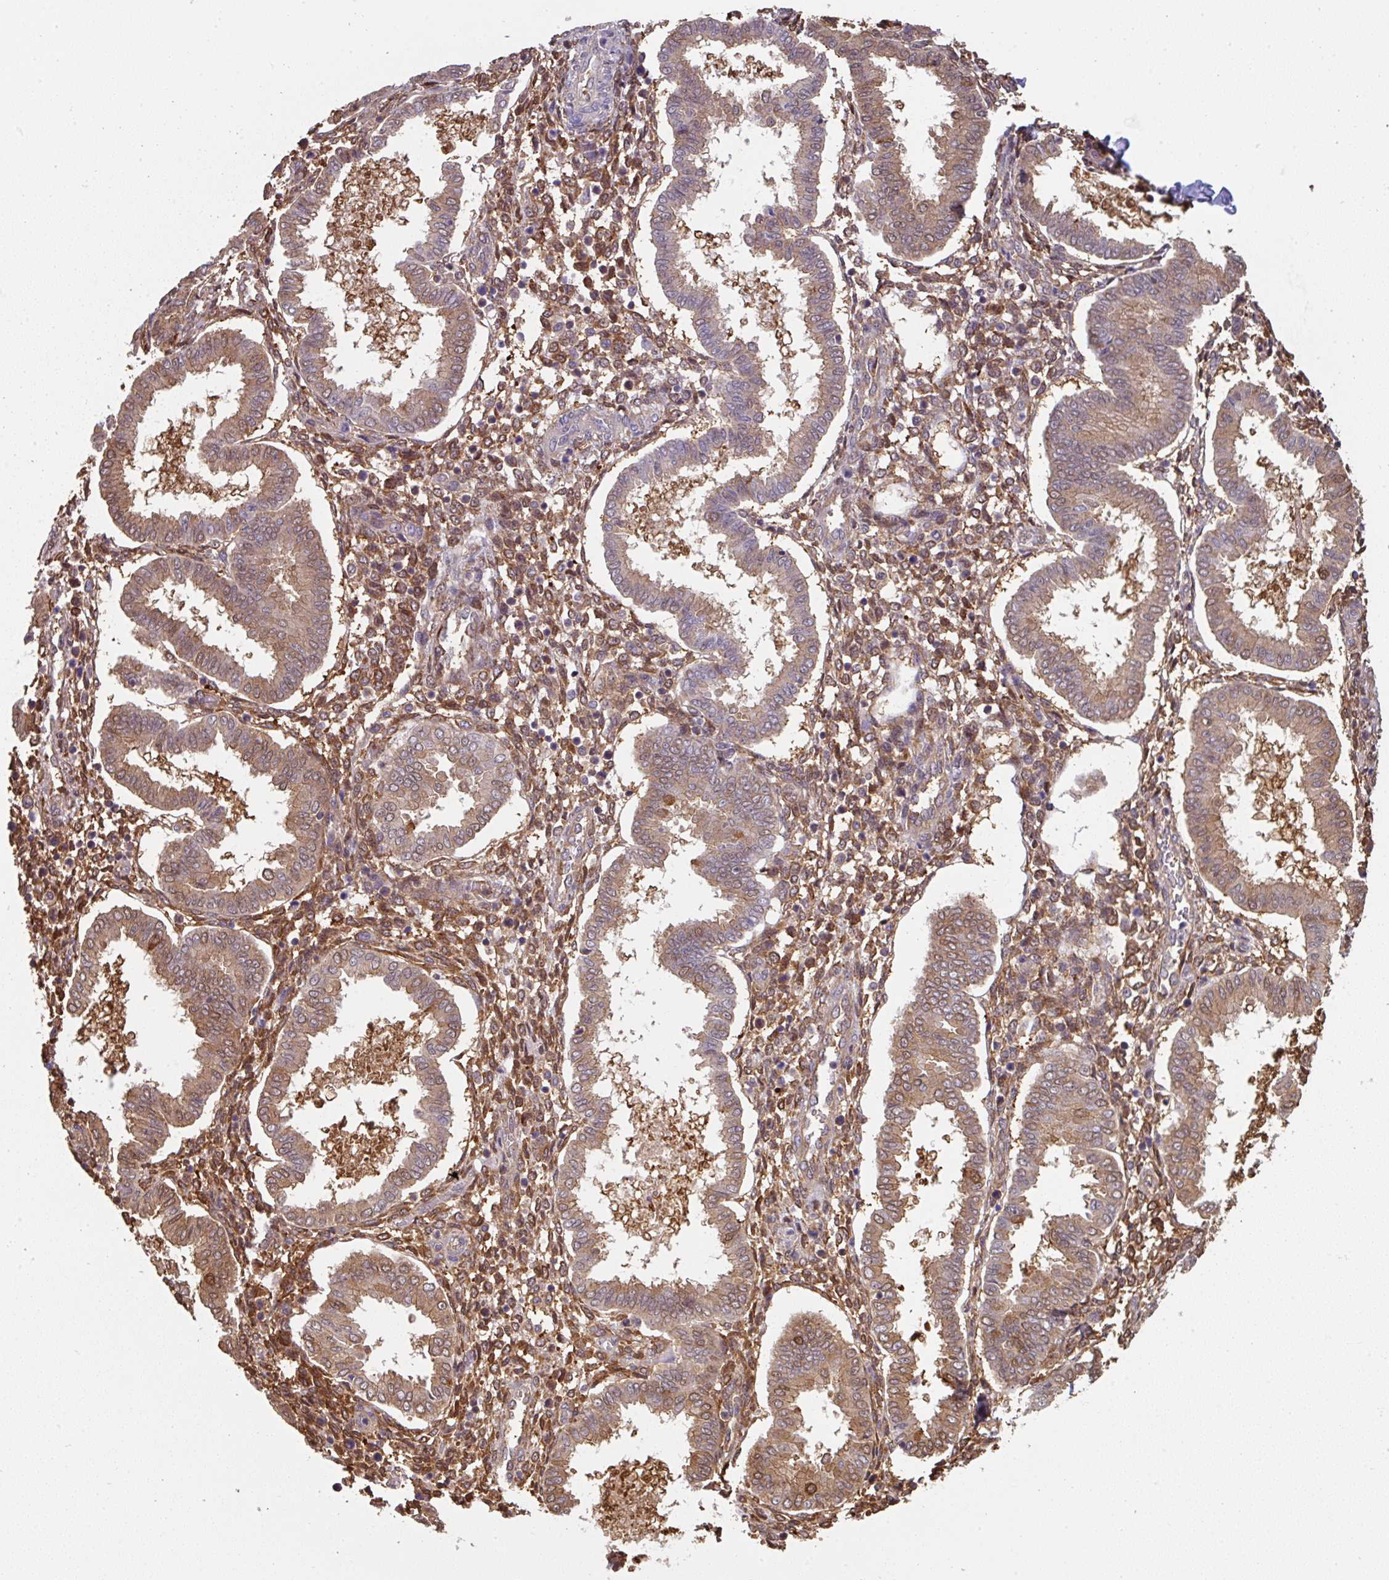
{"staining": {"intensity": "moderate", "quantity": ">75%", "location": "cytoplasmic/membranous"}, "tissue": "endometrium", "cell_type": "Cells in endometrial stroma", "image_type": "normal", "snomed": [{"axis": "morphology", "description": "Normal tissue, NOS"}, {"axis": "topography", "description": "Endometrium"}], "caption": "A photomicrograph of human endometrium stained for a protein exhibits moderate cytoplasmic/membranous brown staining in cells in endometrial stroma.", "gene": "ST13", "patient": {"sex": "female", "age": 24}}